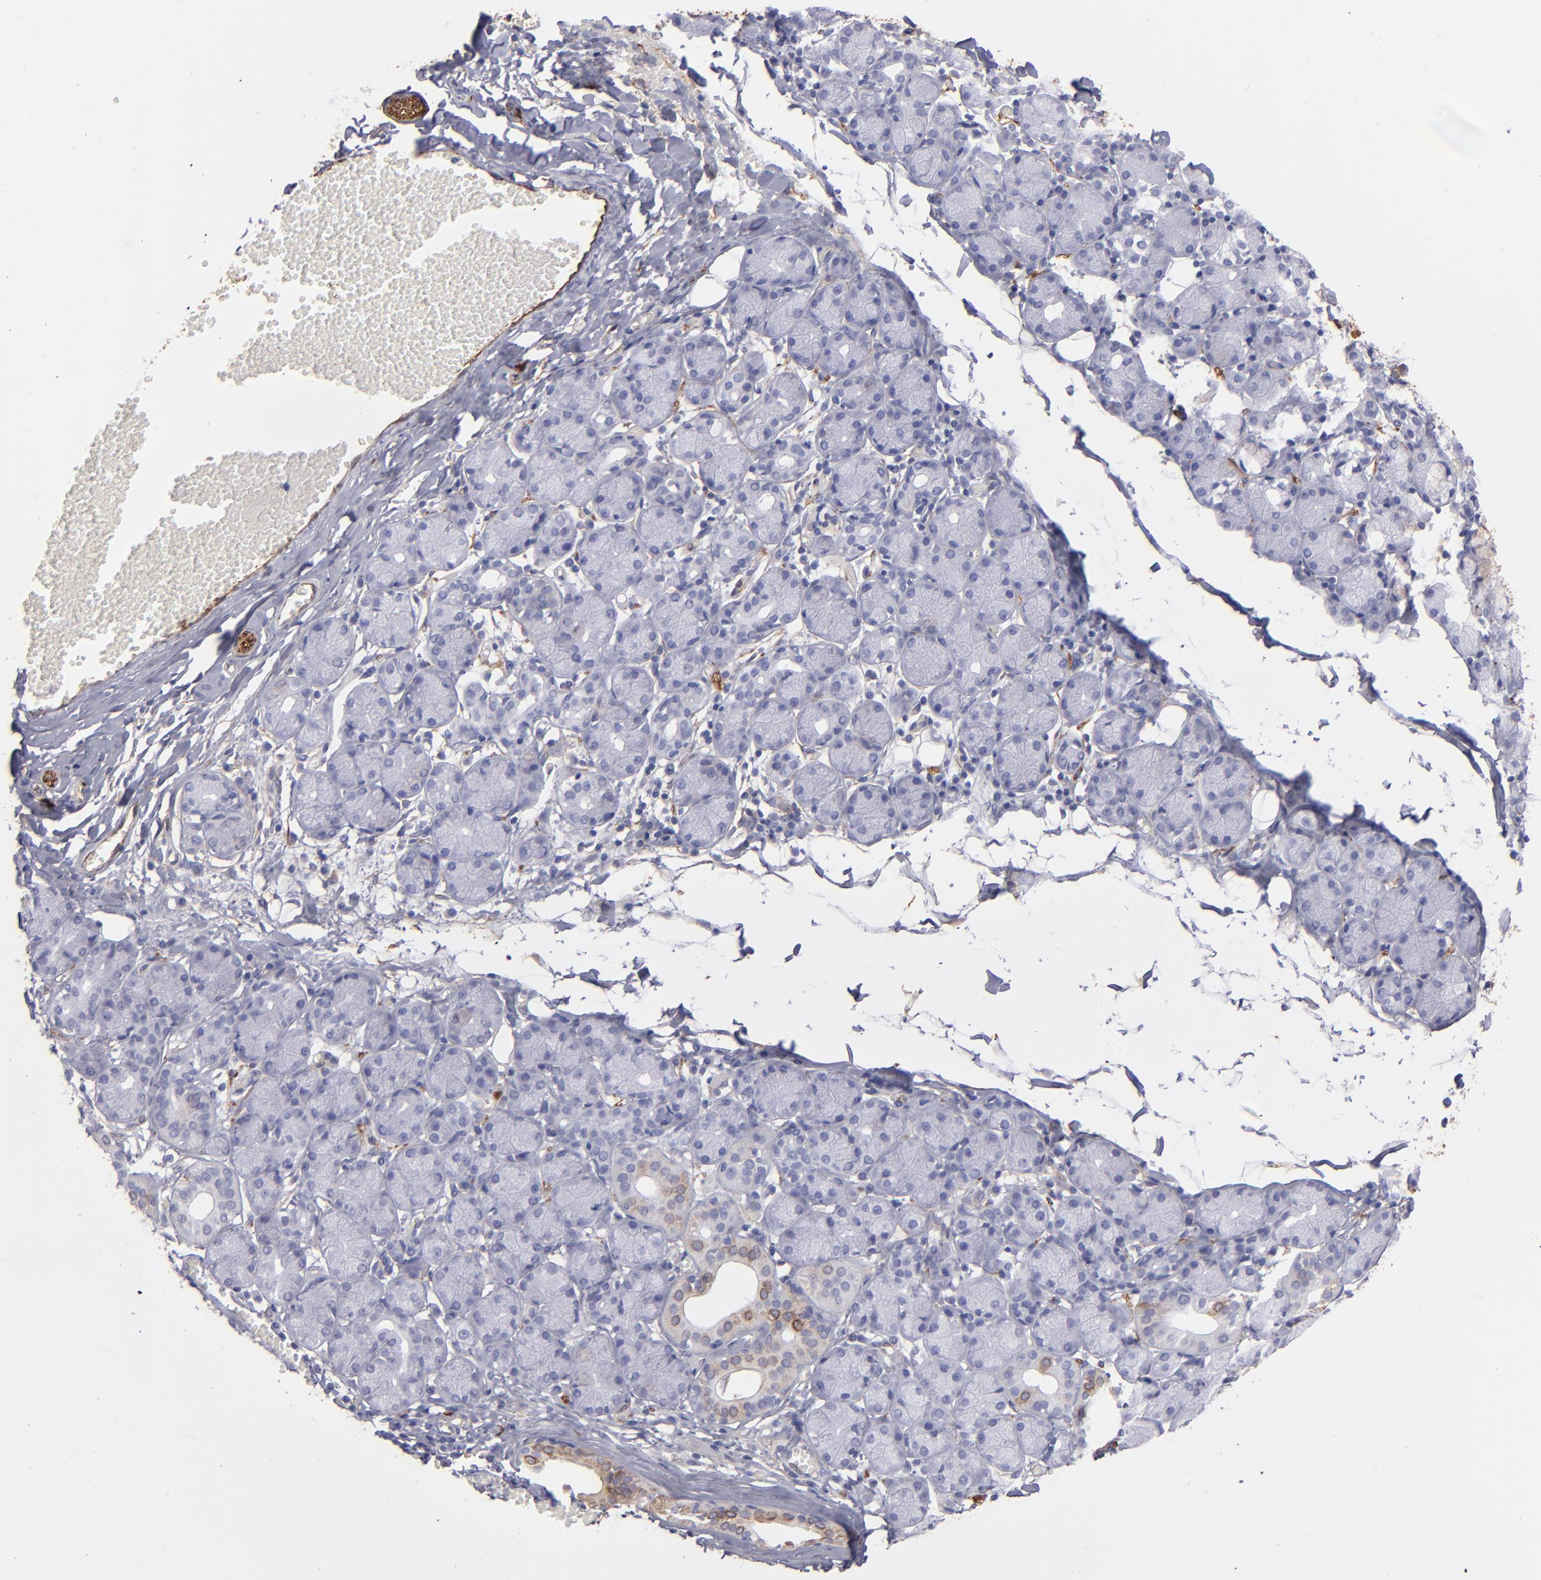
{"staining": {"intensity": "weak", "quantity": "25%-75%", "location": "cytoplasmic/membranous"}, "tissue": "salivary gland", "cell_type": "Glandular cells", "image_type": "normal", "snomed": [{"axis": "morphology", "description": "Normal tissue, NOS"}, {"axis": "topography", "description": "Salivary gland"}], "caption": "Protein expression analysis of normal salivary gland demonstrates weak cytoplasmic/membranous staining in approximately 25%-75% of glandular cells.", "gene": "AHNAK2", "patient": {"sex": "female", "age": 24}}